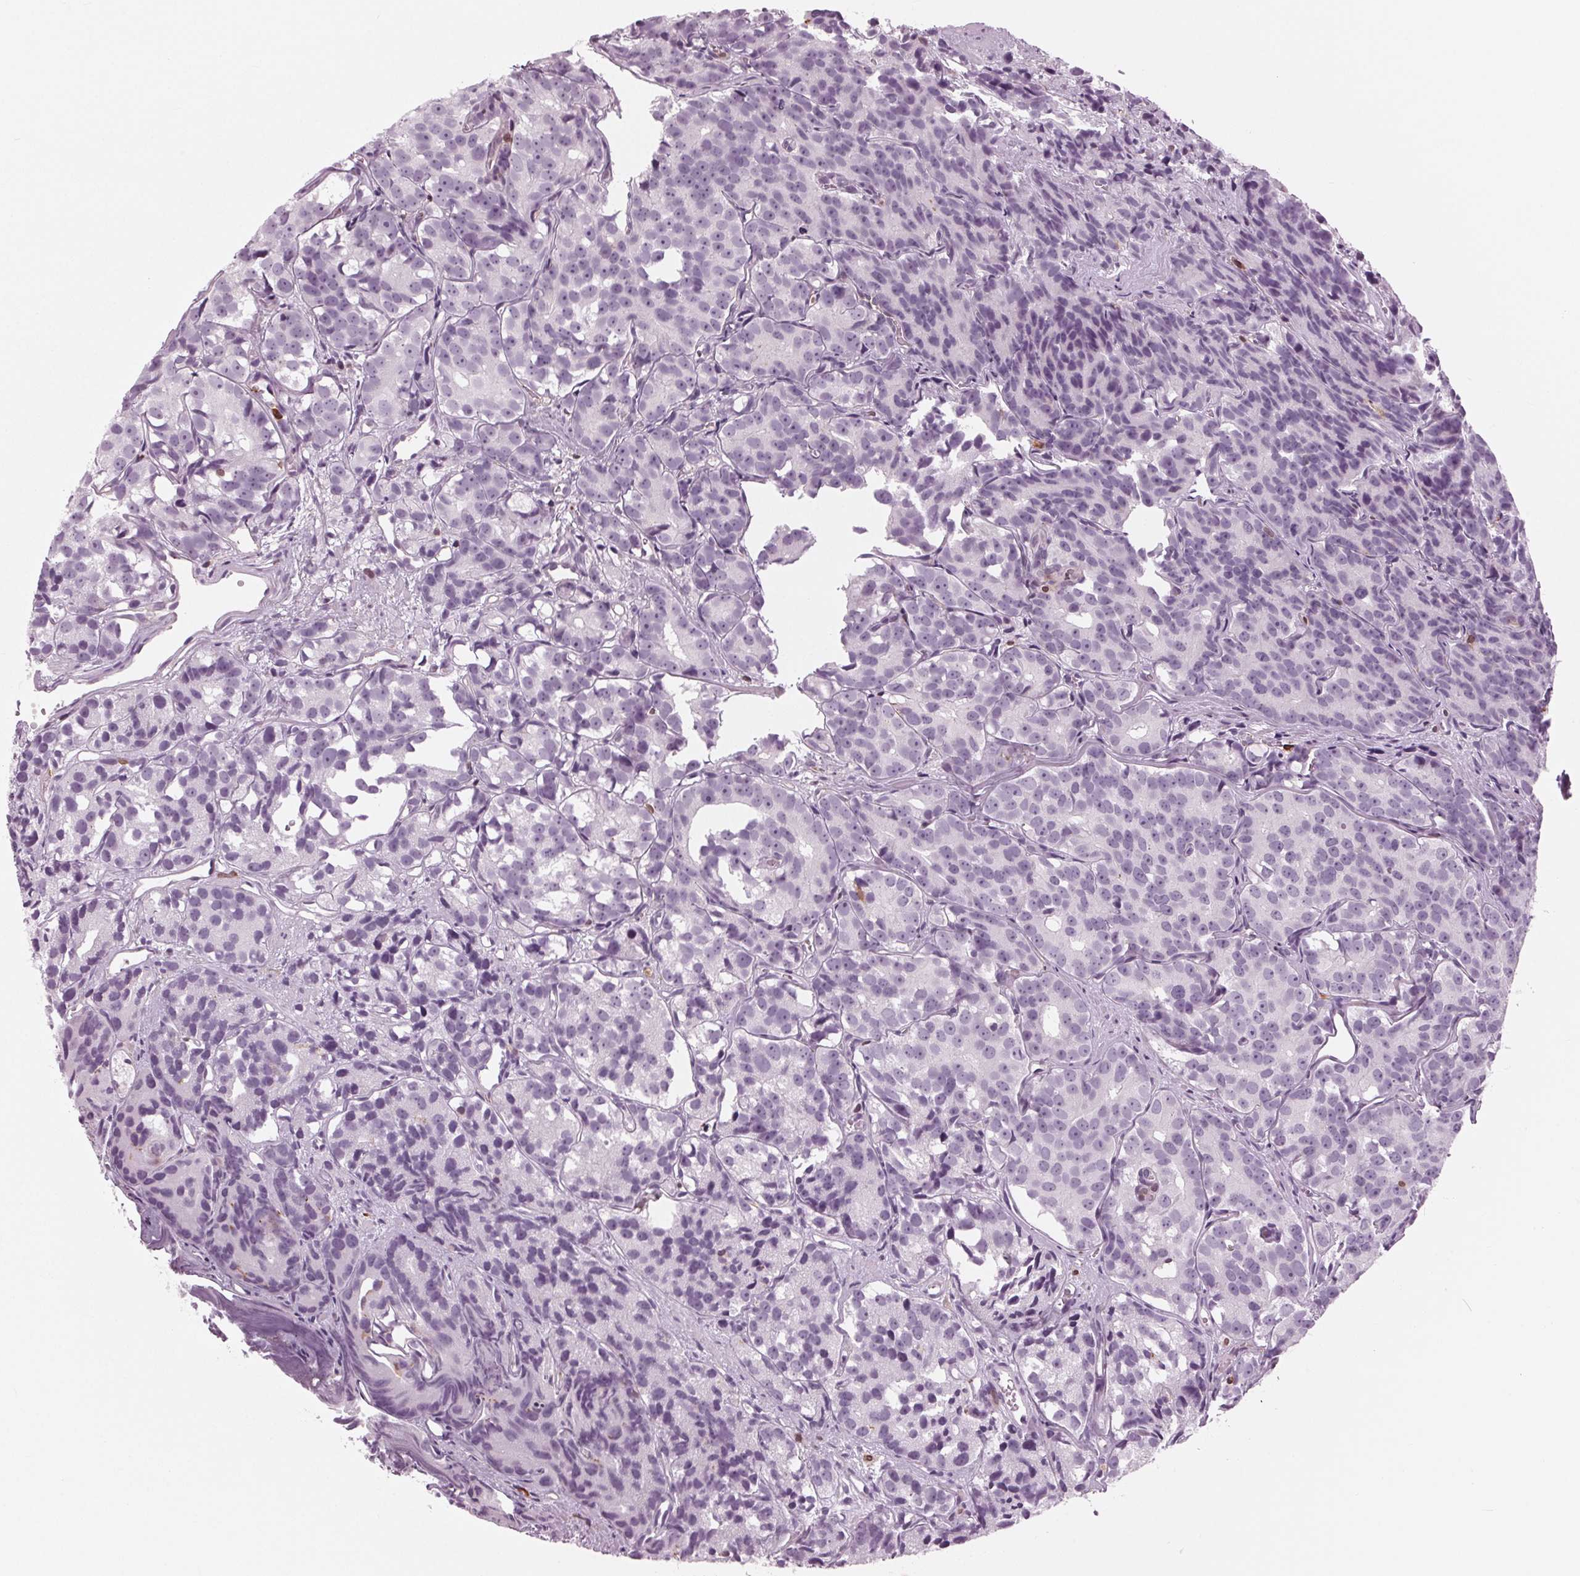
{"staining": {"intensity": "negative", "quantity": "none", "location": "none"}, "tissue": "prostate cancer", "cell_type": "Tumor cells", "image_type": "cancer", "snomed": [{"axis": "morphology", "description": "Adenocarcinoma, High grade"}, {"axis": "topography", "description": "Prostate"}], "caption": "DAB immunohistochemical staining of human prostate cancer (high-grade adenocarcinoma) reveals no significant positivity in tumor cells.", "gene": "BTLA", "patient": {"sex": "male", "age": 77}}